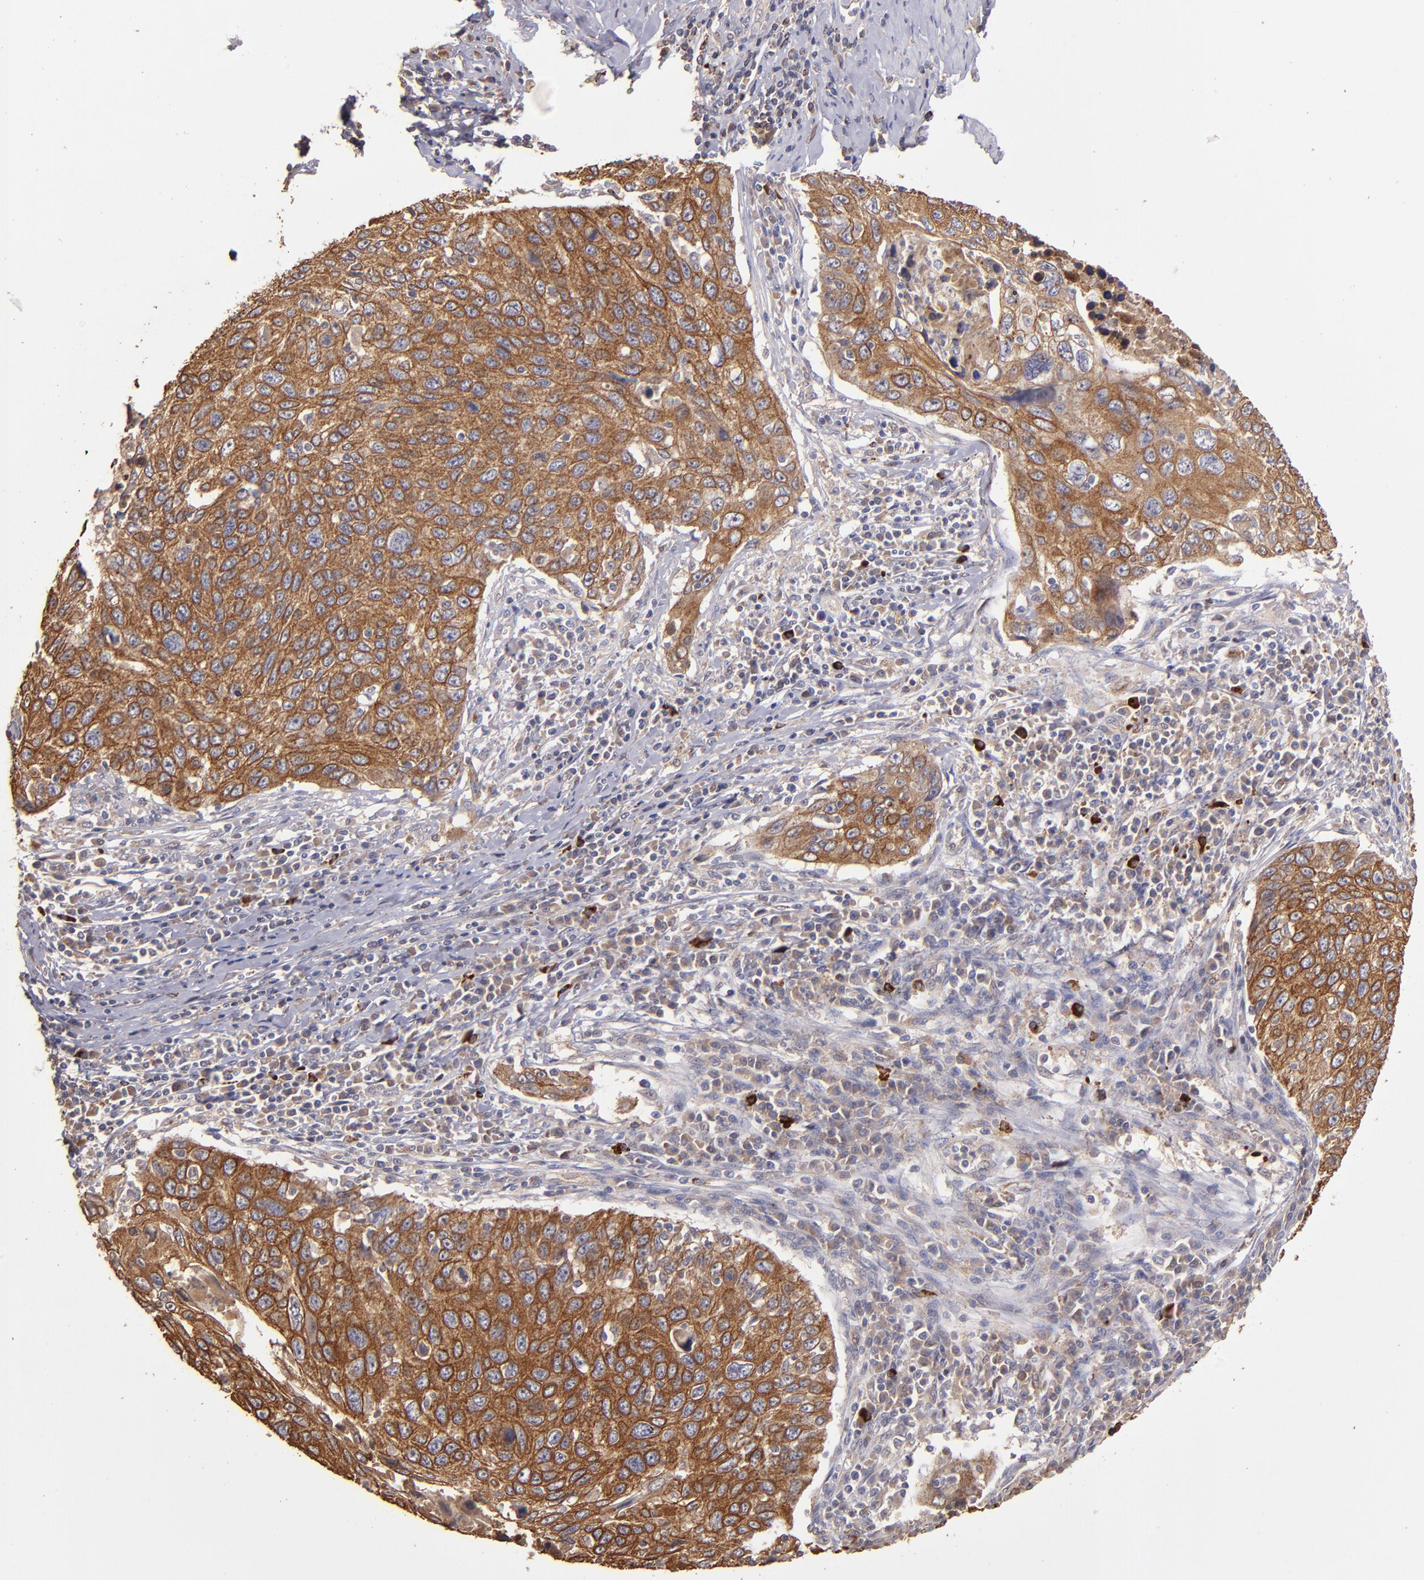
{"staining": {"intensity": "moderate", "quantity": ">75%", "location": "cytoplasmic/membranous"}, "tissue": "cervical cancer", "cell_type": "Tumor cells", "image_type": "cancer", "snomed": [{"axis": "morphology", "description": "Squamous cell carcinoma, NOS"}, {"axis": "topography", "description": "Cervix"}], "caption": "Tumor cells display moderate cytoplasmic/membranous staining in about >75% of cells in cervical squamous cell carcinoma.", "gene": "SRRD", "patient": {"sex": "female", "age": 53}}